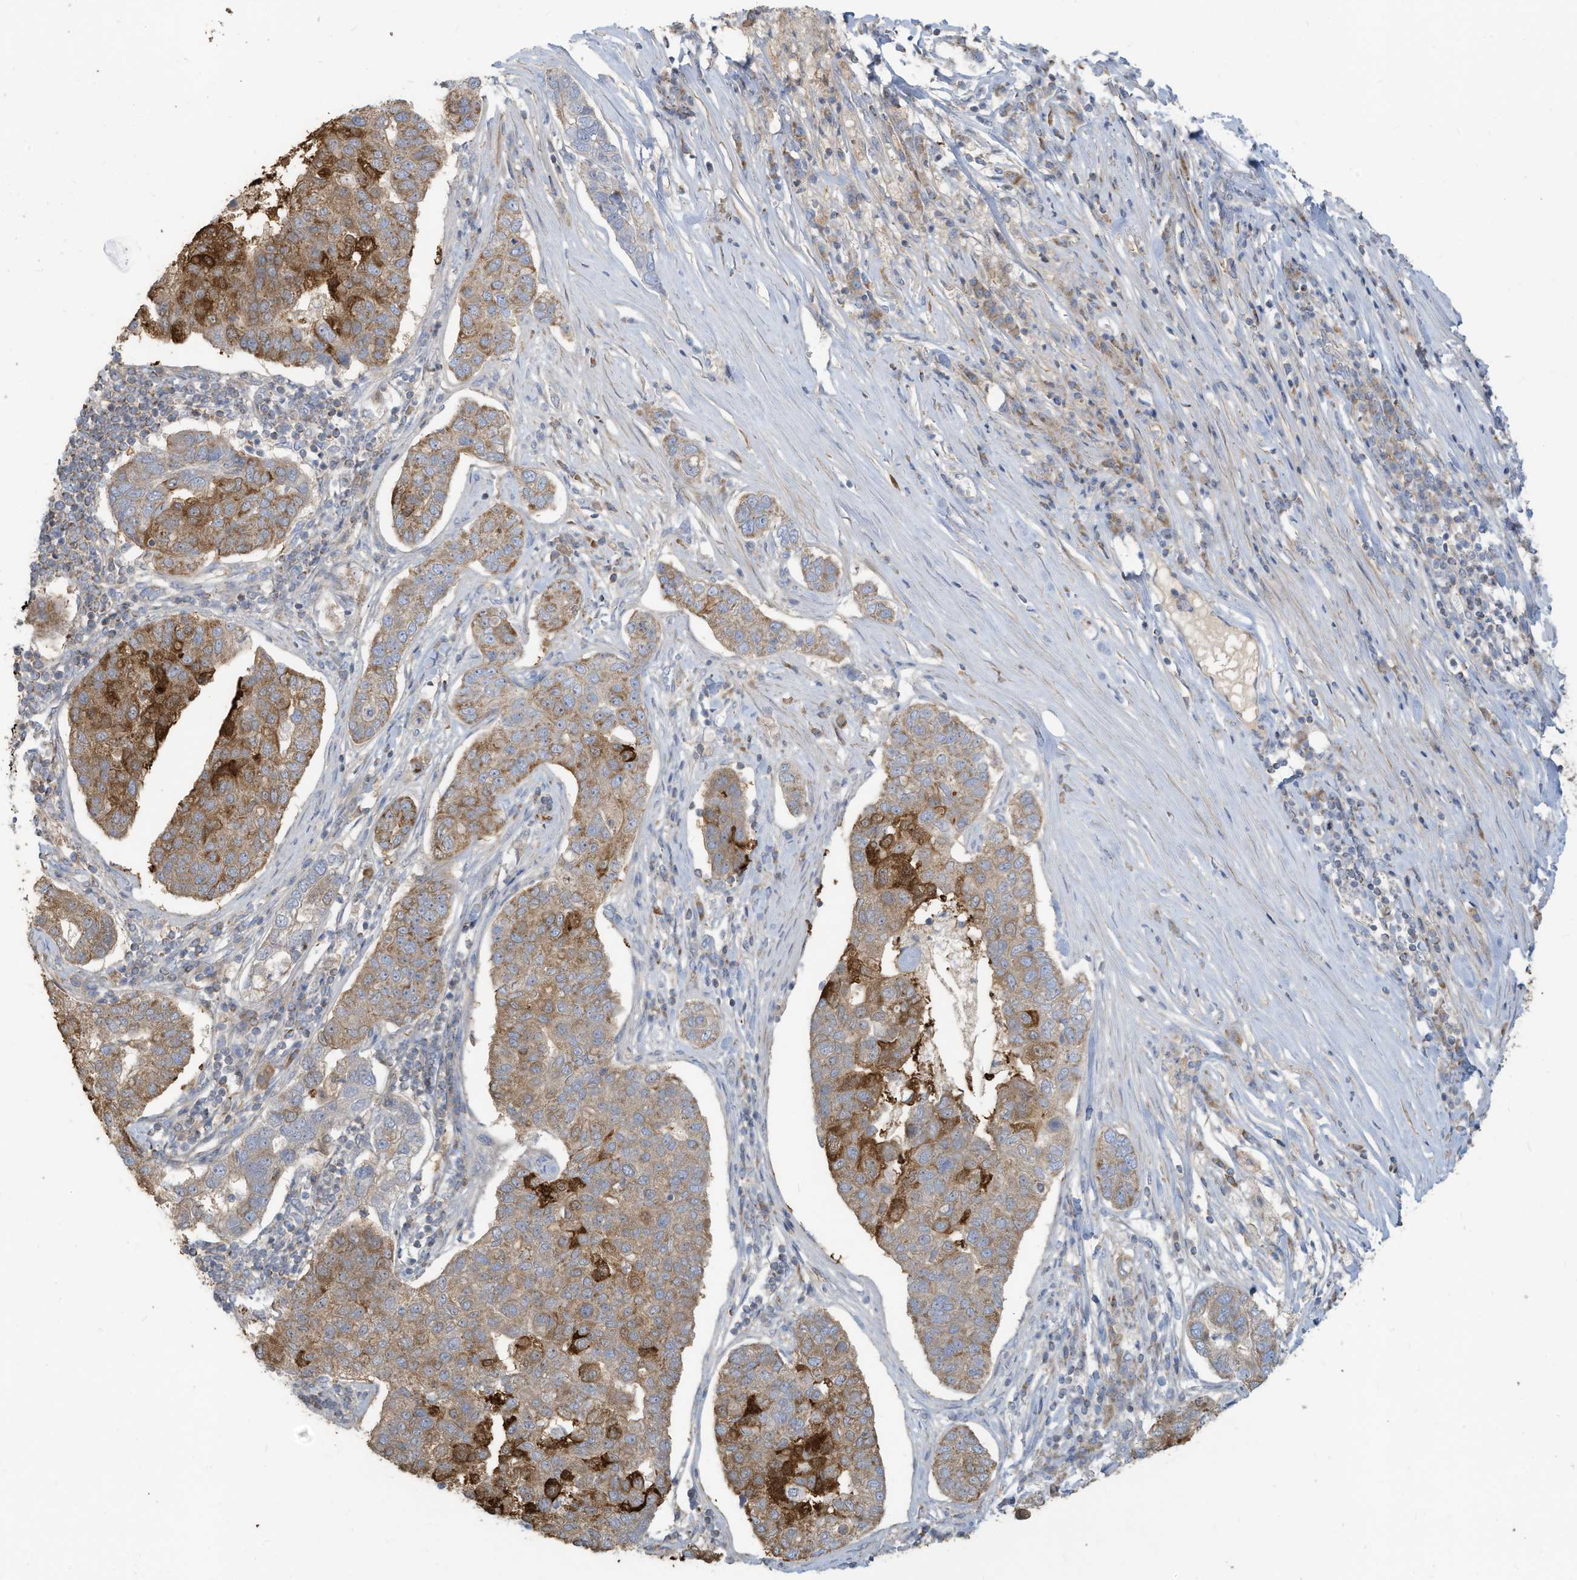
{"staining": {"intensity": "moderate", "quantity": "<25%", "location": "cytoplasmic/membranous"}, "tissue": "pancreatic cancer", "cell_type": "Tumor cells", "image_type": "cancer", "snomed": [{"axis": "morphology", "description": "Adenocarcinoma, NOS"}, {"axis": "topography", "description": "Pancreas"}], "caption": "IHC image of pancreatic cancer stained for a protein (brown), which demonstrates low levels of moderate cytoplasmic/membranous staining in approximately <25% of tumor cells.", "gene": "GTPBP2", "patient": {"sex": "female", "age": 61}}